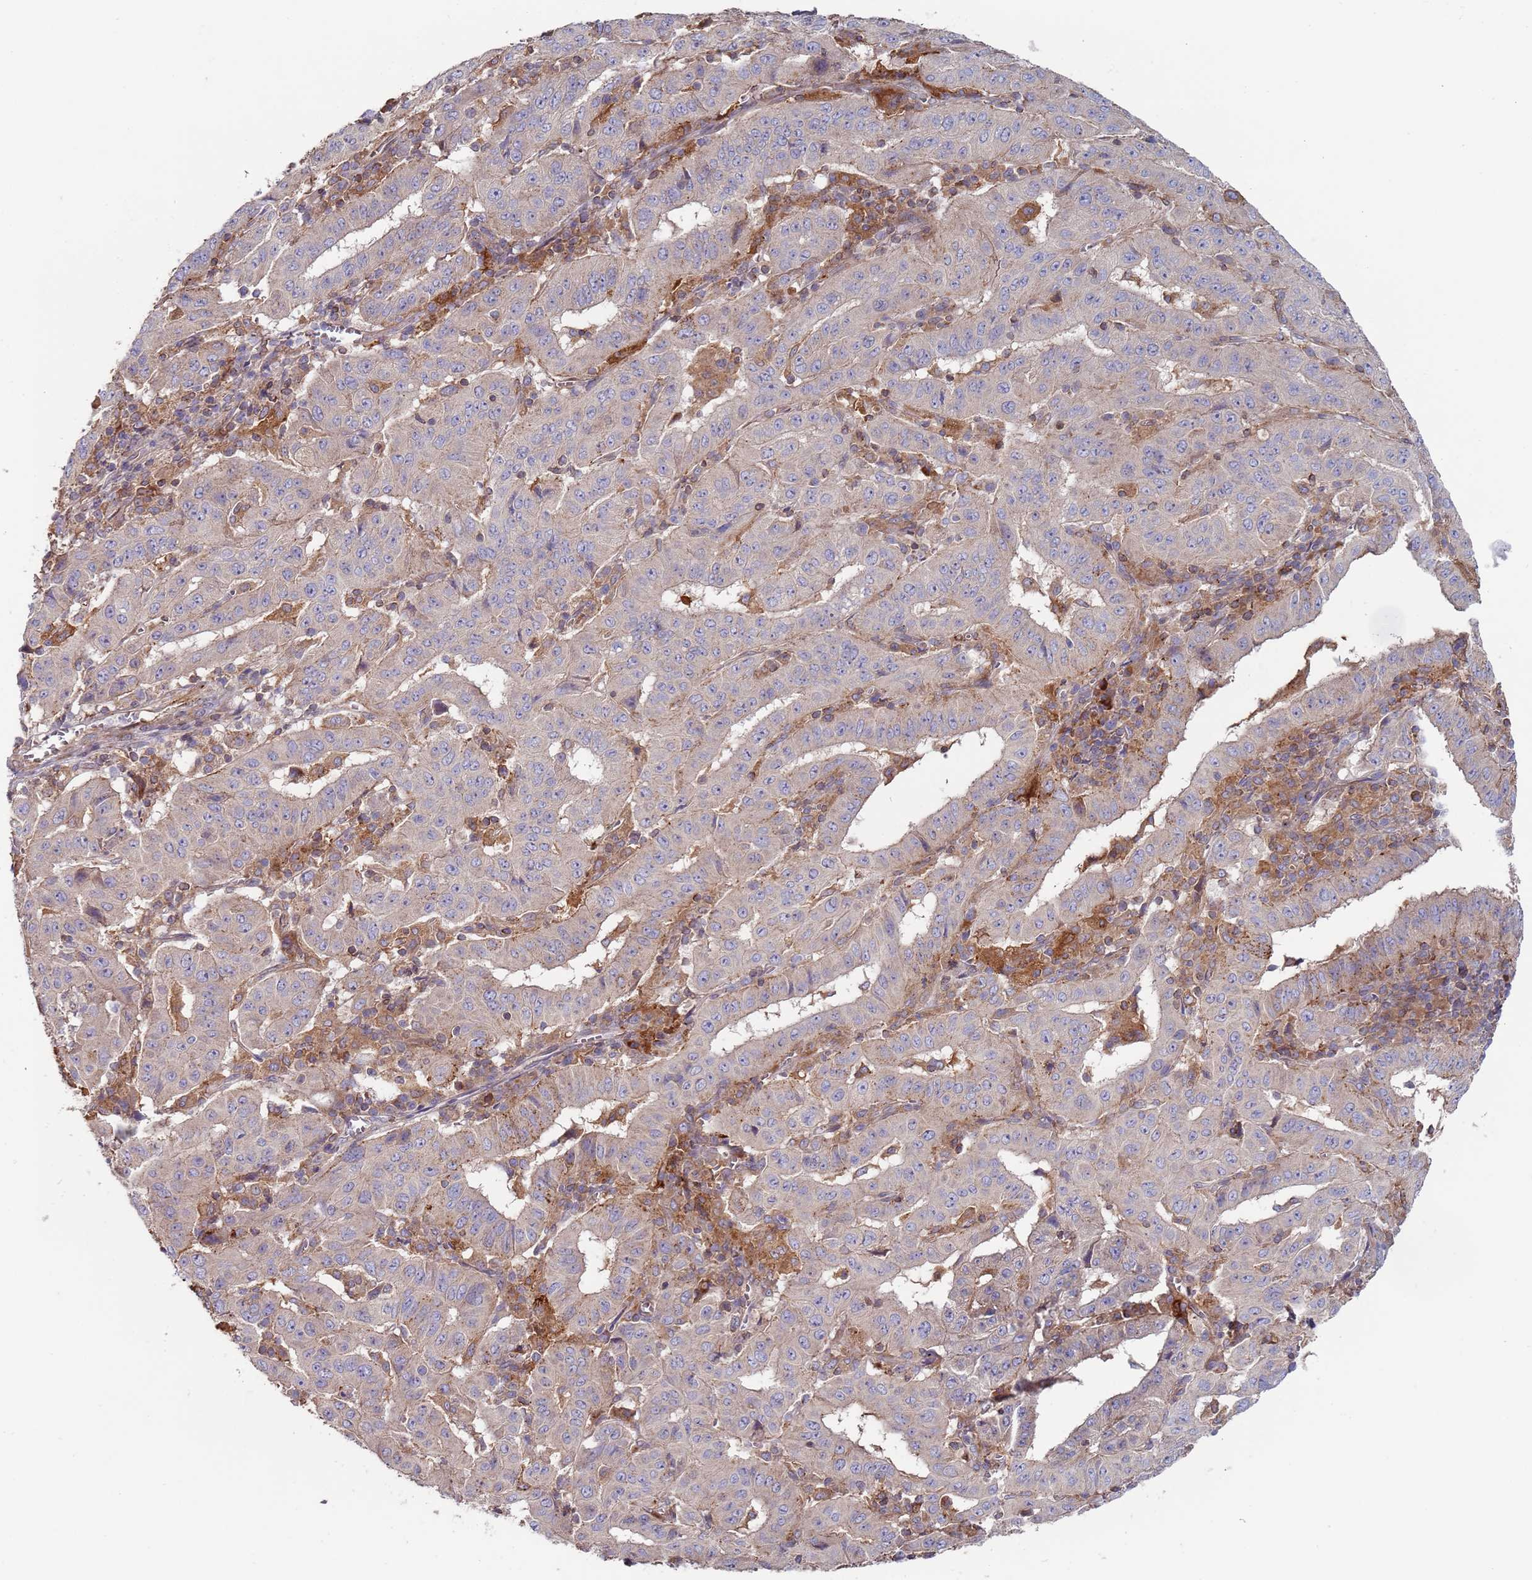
{"staining": {"intensity": "negative", "quantity": "none", "location": "none"}, "tissue": "pancreatic cancer", "cell_type": "Tumor cells", "image_type": "cancer", "snomed": [{"axis": "morphology", "description": "Adenocarcinoma, NOS"}, {"axis": "topography", "description": "Pancreas"}], "caption": "The immunohistochemistry (IHC) histopathology image has no significant expression in tumor cells of pancreatic adenocarcinoma tissue.", "gene": "MALRD1", "patient": {"sex": "male", "age": 63}}